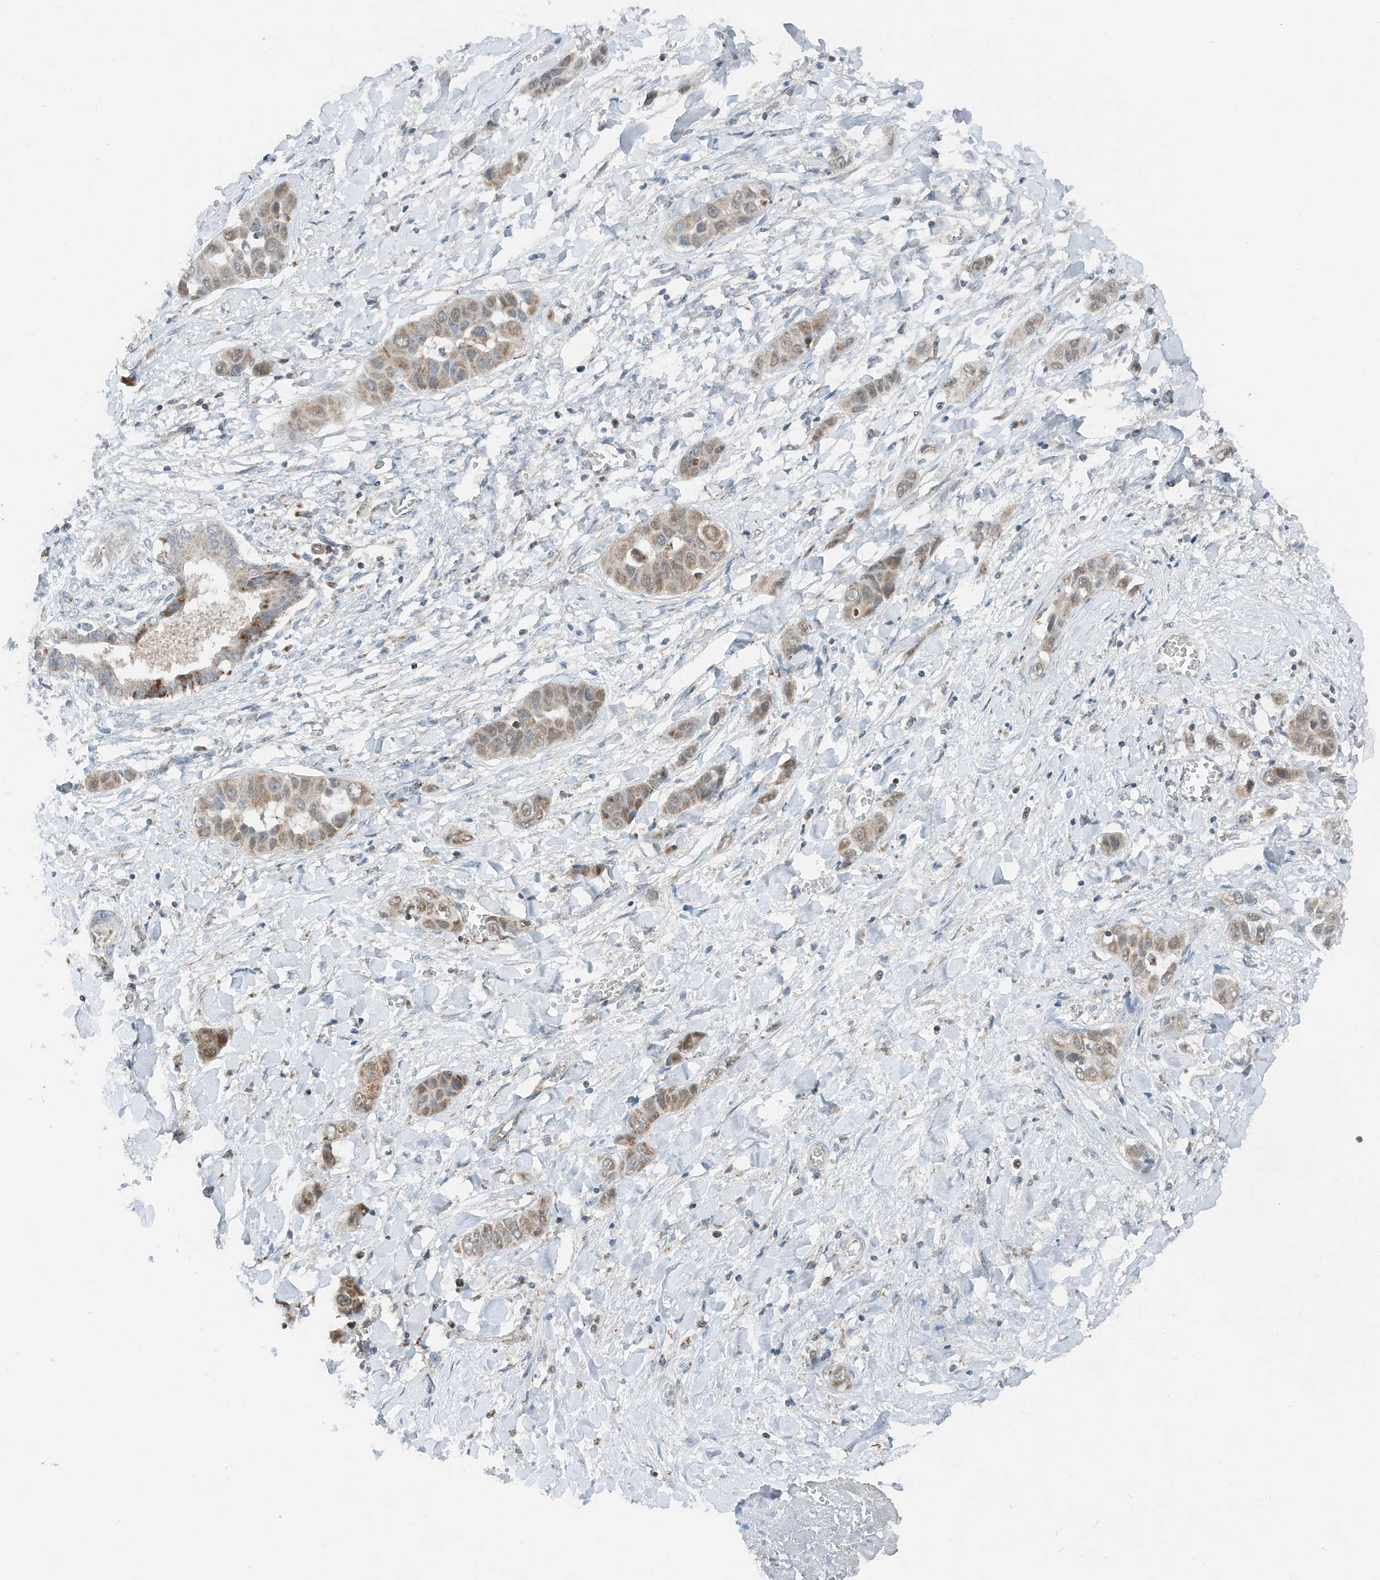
{"staining": {"intensity": "weak", "quantity": ">75%", "location": "cytoplasmic/membranous,nuclear"}, "tissue": "liver cancer", "cell_type": "Tumor cells", "image_type": "cancer", "snomed": [{"axis": "morphology", "description": "Cholangiocarcinoma"}, {"axis": "topography", "description": "Liver"}], "caption": "Protein staining exhibits weak cytoplasmic/membranous and nuclear staining in about >75% of tumor cells in liver cholangiocarcinoma.", "gene": "RMND1", "patient": {"sex": "female", "age": 52}}